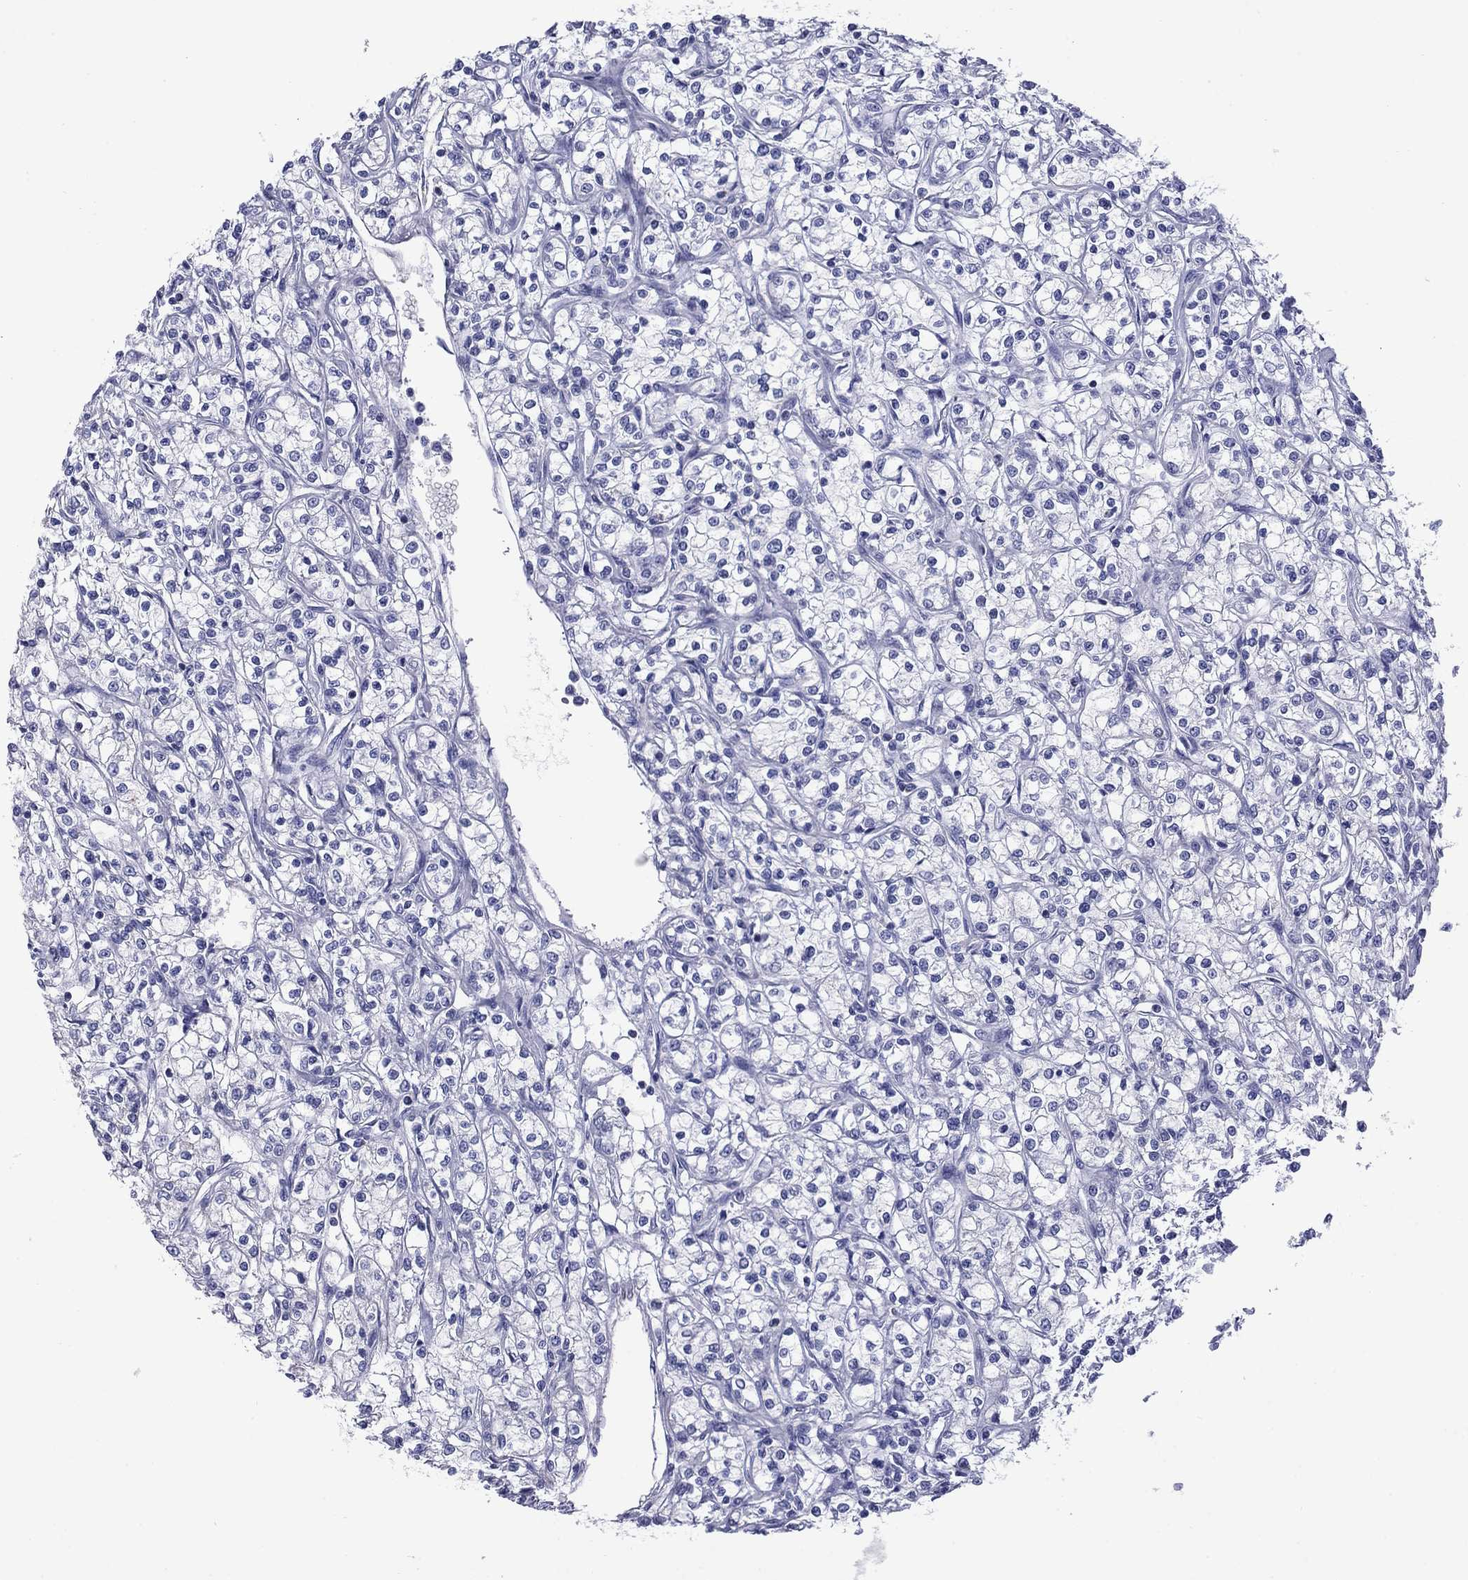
{"staining": {"intensity": "negative", "quantity": "none", "location": "none"}, "tissue": "renal cancer", "cell_type": "Tumor cells", "image_type": "cancer", "snomed": [{"axis": "morphology", "description": "Adenocarcinoma, NOS"}, {"axis": "topography", "description": "Kidney"}], "caption": "Protein analysis of renal cancer (adenocarcinoma) displays no significant staining in tumor cells. (IHC, brightfield microscopy, high magnification).", "gene": "ACADSB", "patient": {"sex": "female", "age": 59}}